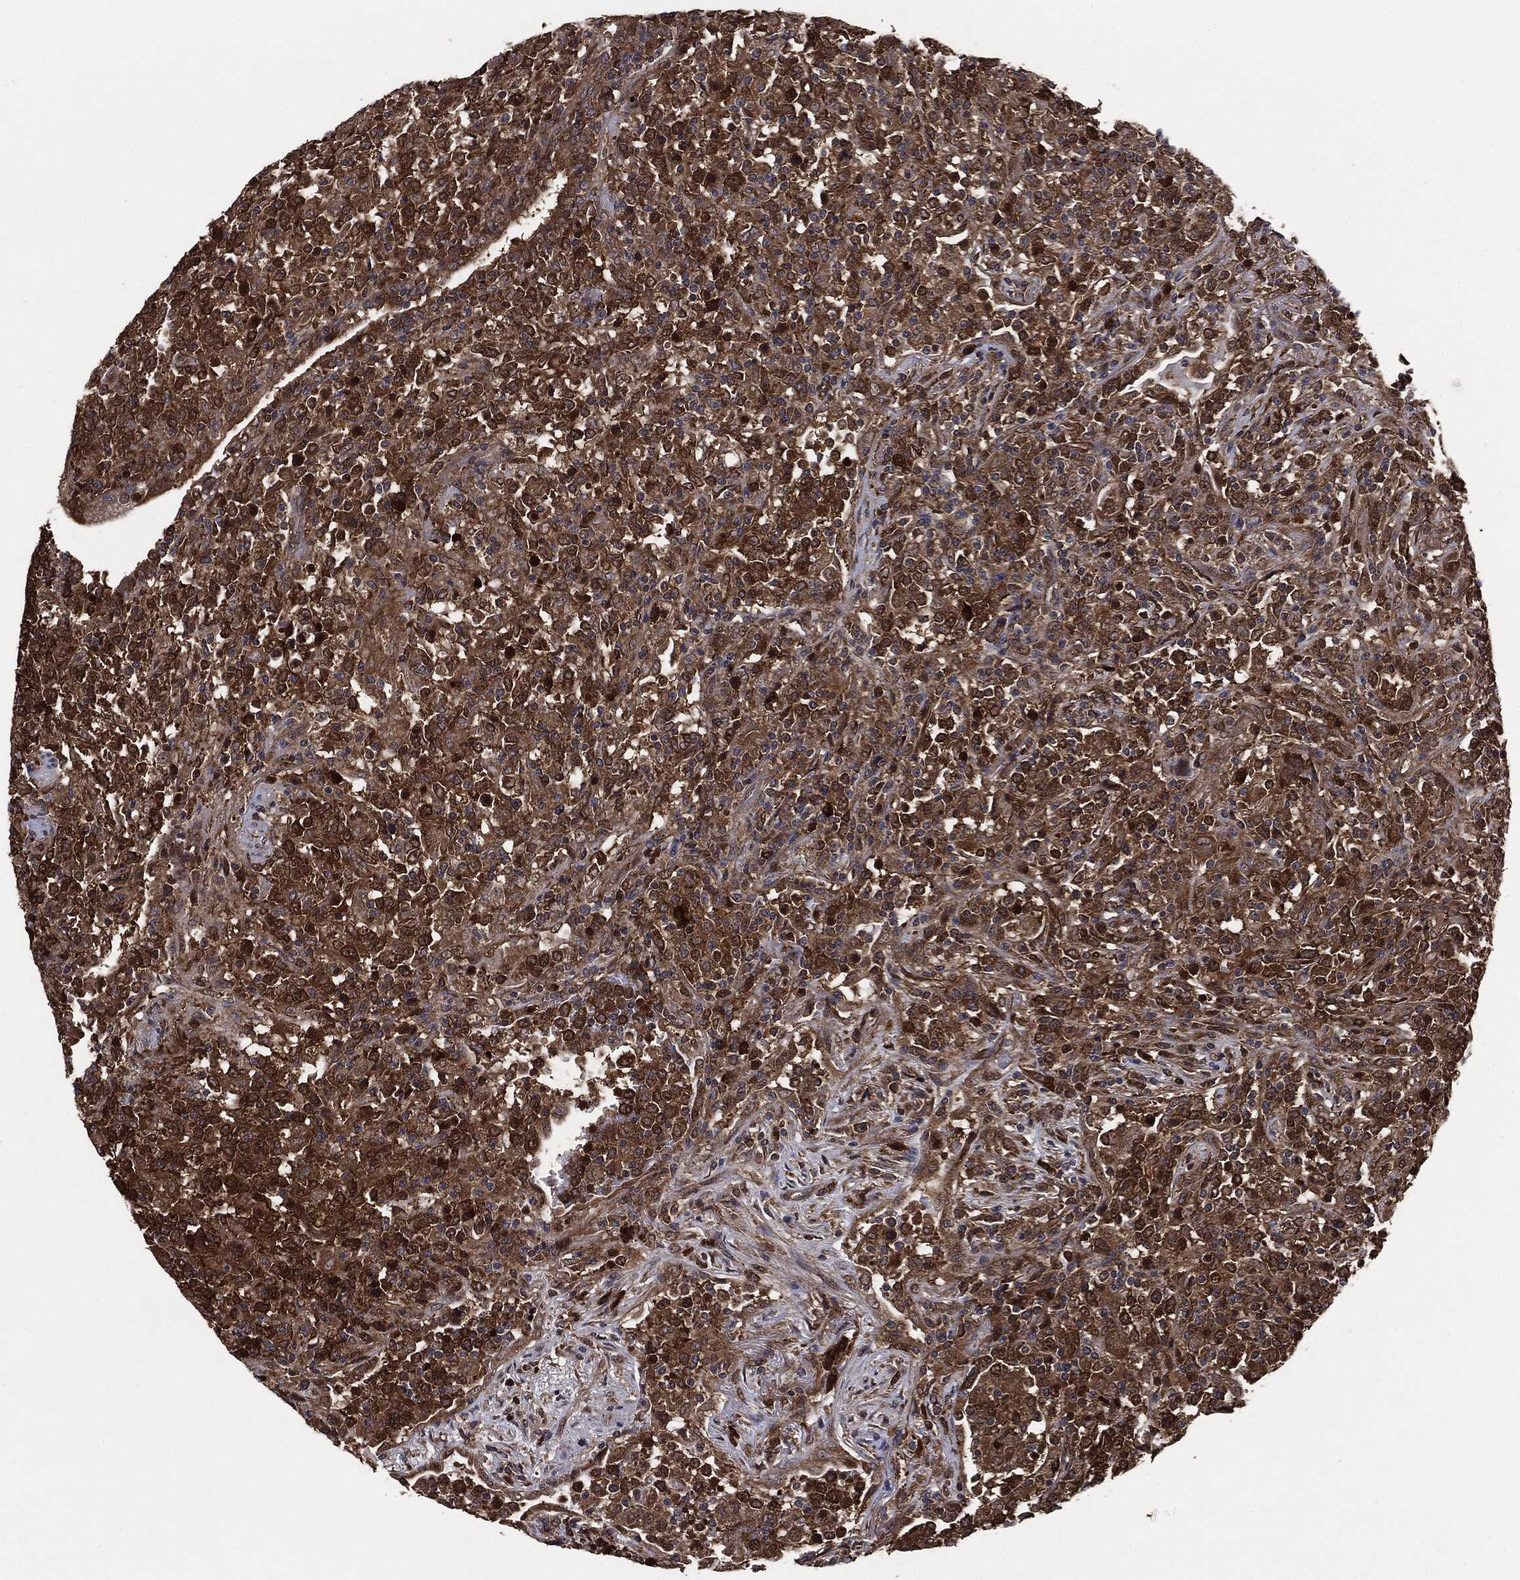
{"staining": {"intensity": "strong", "quantity": ">75%", "location": "cytoplasmic/membranous"}, "tissue": "lymphoma", "cell_type": "Tumor cells", "image_type": "cancer", "snomed": [{"axis": "morphology", "description": "Malignant lymphoma, non-Hodgkin's type, High grade"}, {"axis": "topography", "description": "Lung"}], "caption": "Protein expression analysis of high-grade malignant lymphoma, non-Hodgkin's type reveals strong cytoplasmic/membranous positivity in about >75% of tumor cells.", "gene": "NME1", "patient": {"sex": "male", "age": 79}}